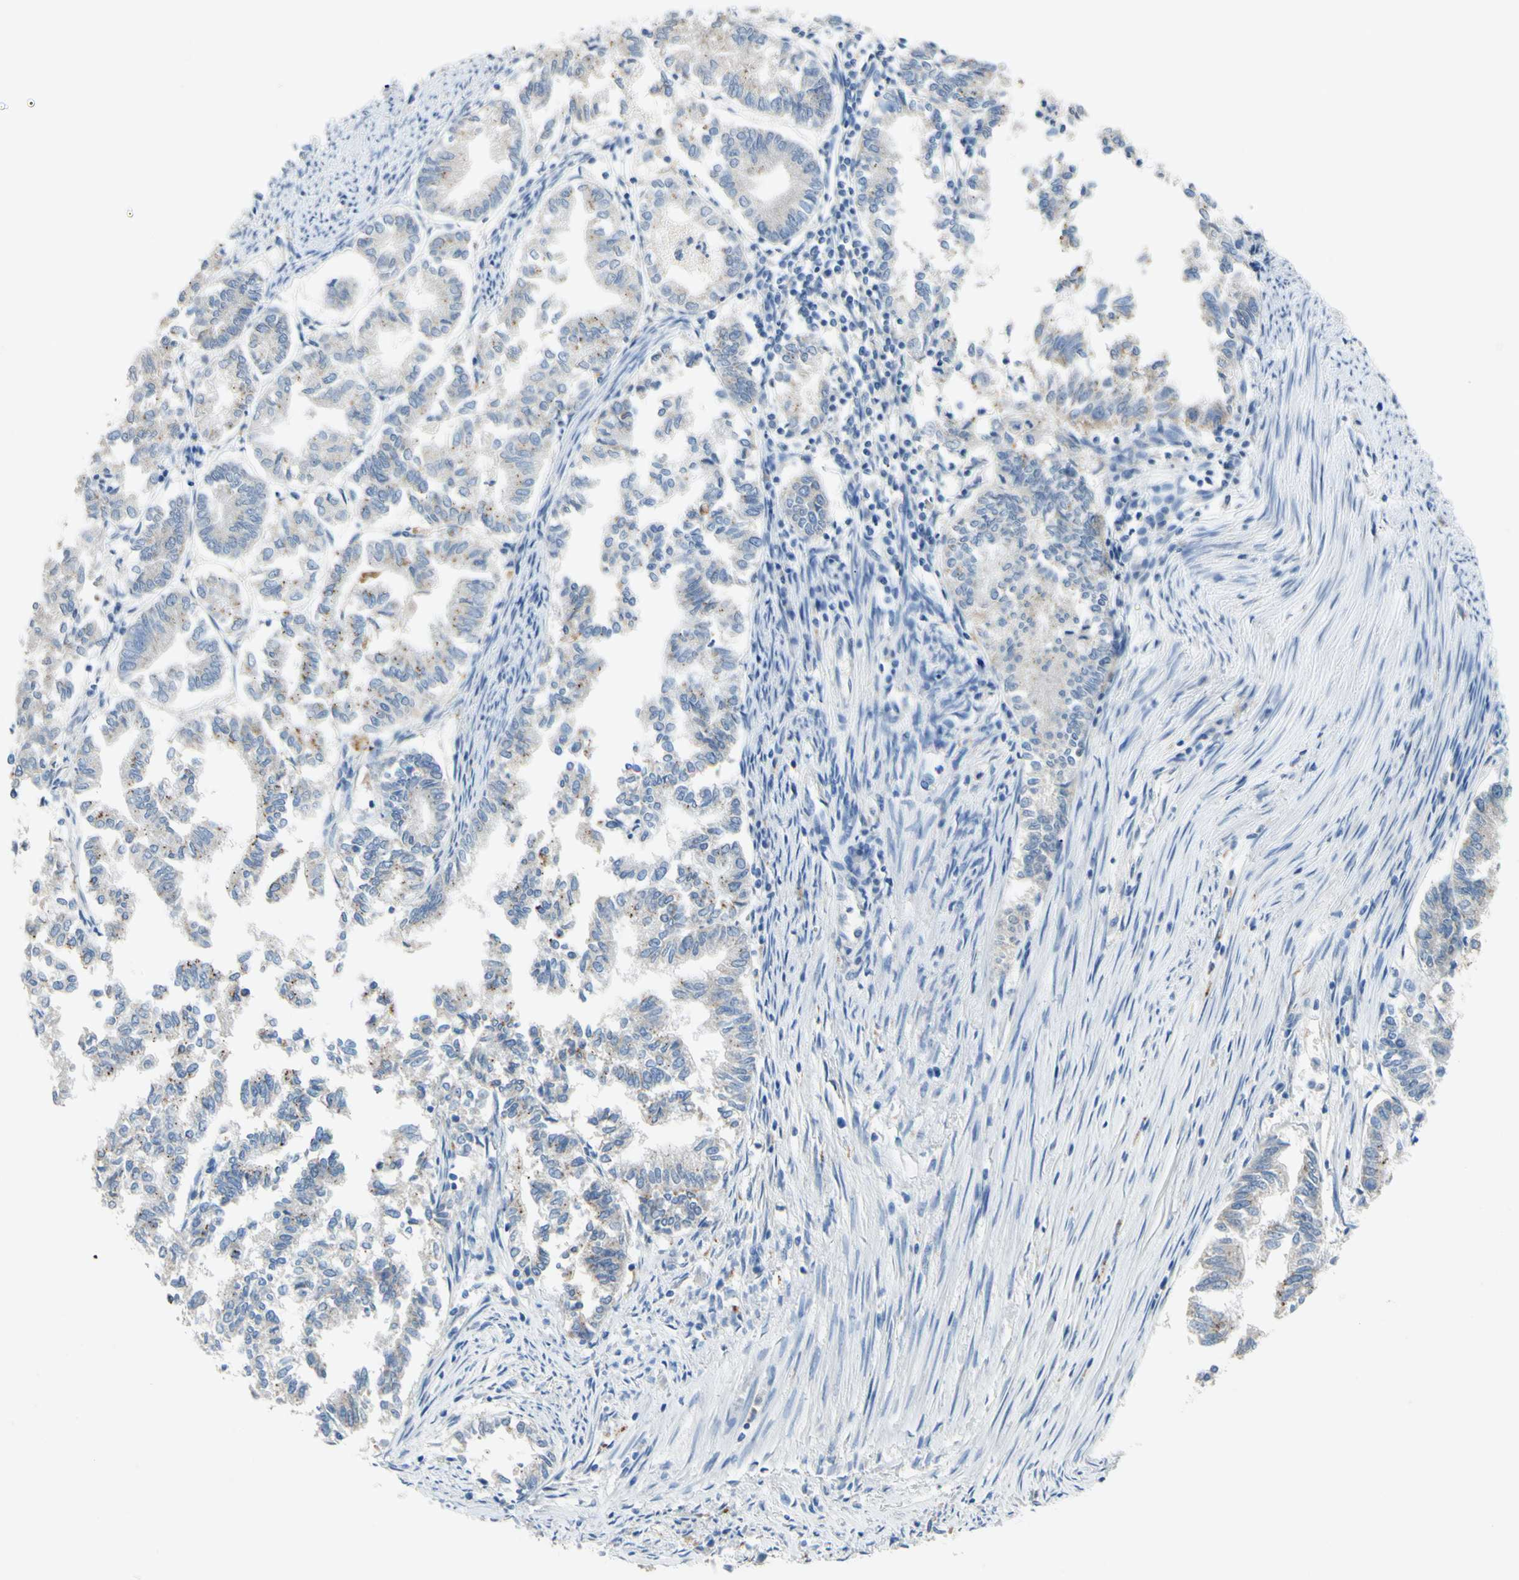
{"staining": {"intensity": "moderate", "quantity": "<25%", "location": "cytoplasmic/membranous"}, "tissue": "endometrial cancer", "cell_type": "Tumor cells", "image_type": "cancer", "snomed": [{"axis": "morphology", "description": "Necrosis, NOS"}, {"axis": "morphology", "description": "Adenocarcinoma, NOS"}, {"axis": "topography", "description": "Endometrium"}], "caption": "Endometrial adenocarcinoma stained for a protein demonstrates moderate cytoplasmic/membranous positivity in tumor cells.", "gene": "CDH10", "patient": {"sex": "female", "age": 79}}